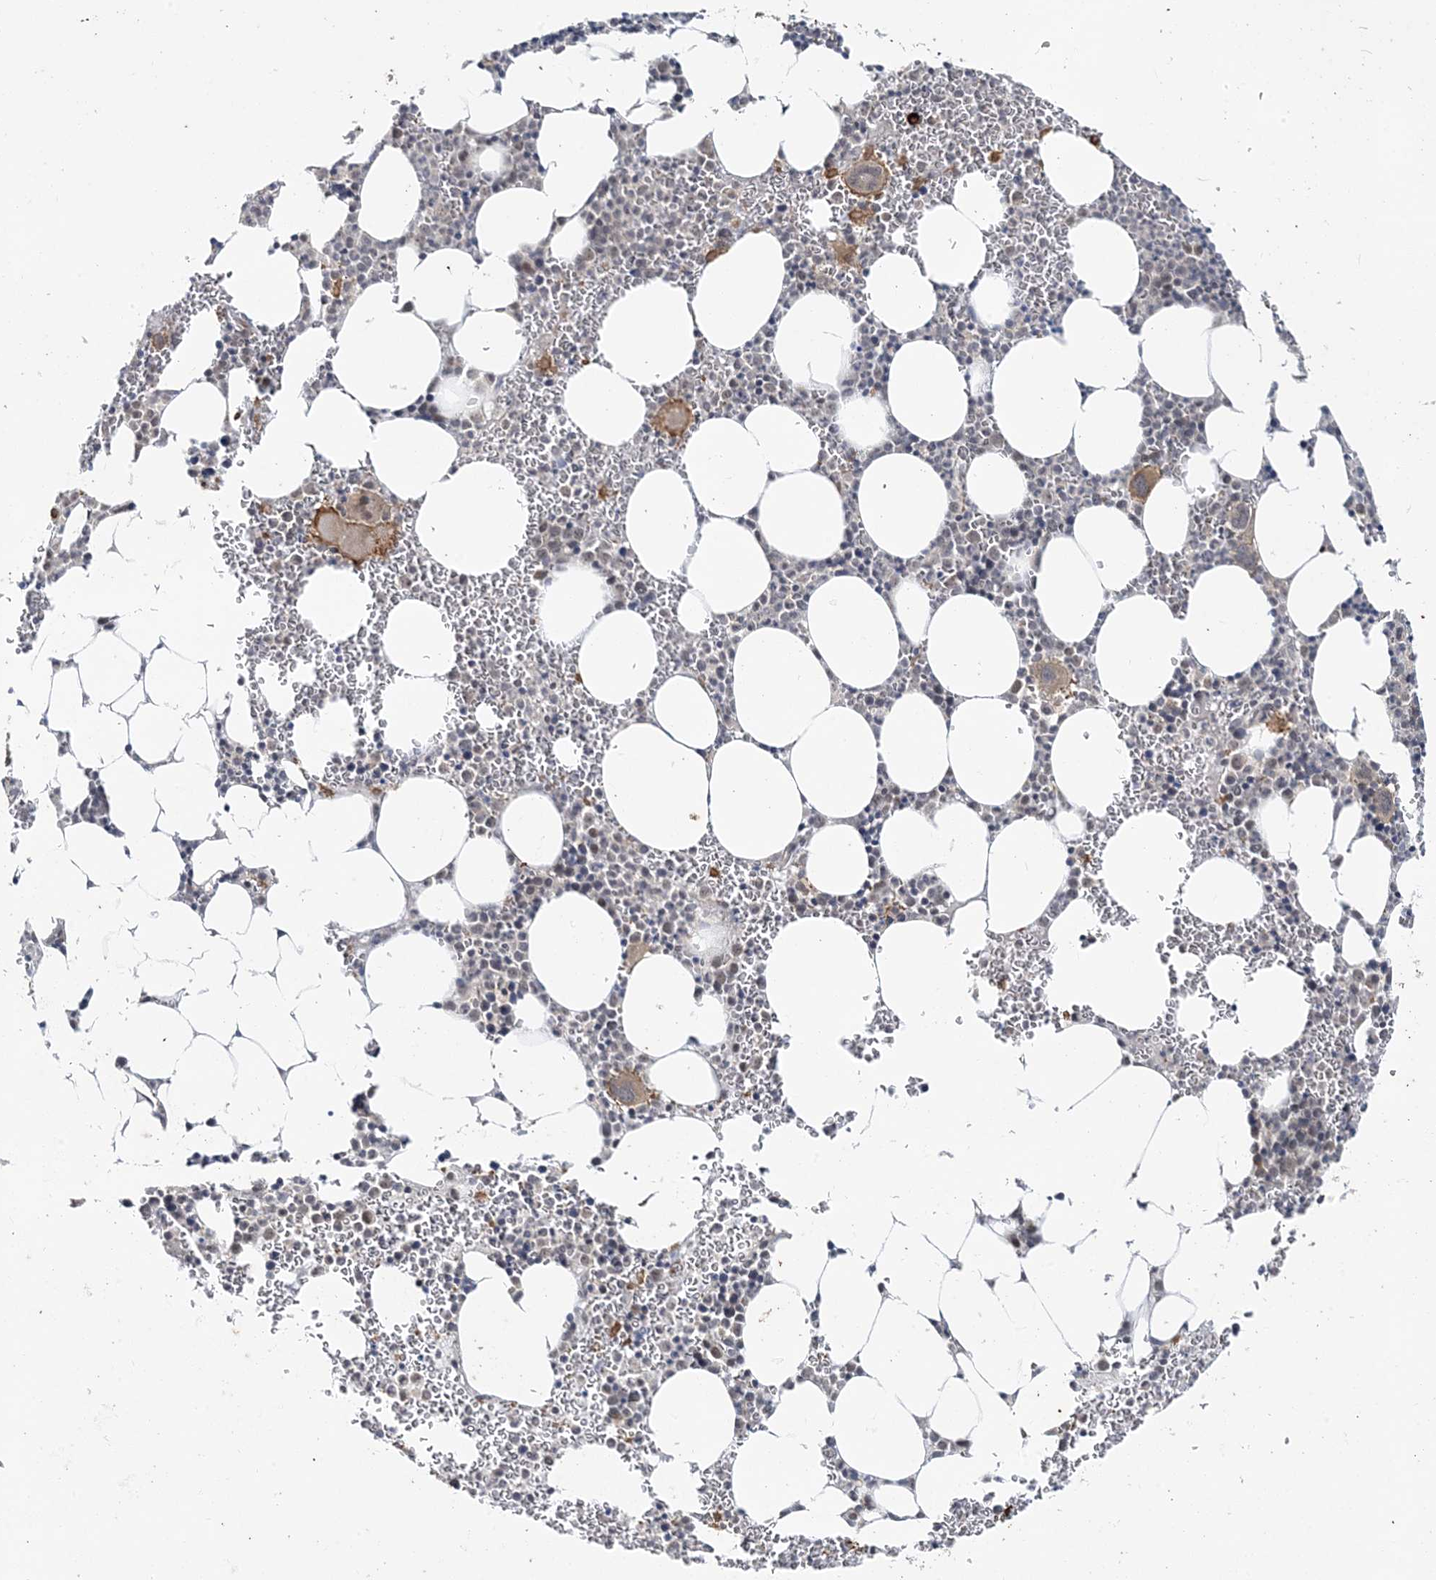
{"staining": {"intensity": "moderate", "quantity": "<25%", "location": "cytoplasmic/membranous"}, "tissue": "bone marrow", "cell_type": "Hematopoietic cells", "image_type": "normal", "snomed": [{"axis": "morphology", "description": "Normal tissue, NOS"}, {"axis": "topography", "description": "Bone marrow"}], "caption": "Immunohistochemistry photomicrograph of benign bone marrow: human bone marrow stained using immunohistochemistry (IHC) reveals low levels of moderate protein expression localized specifically in the cytoplasmic/membranous of hematopoietic cells, appearing as a cytoplasmic/membranous brown color.", "gene": "LEXM", "patient": {"sex": "female", "age": 78}}